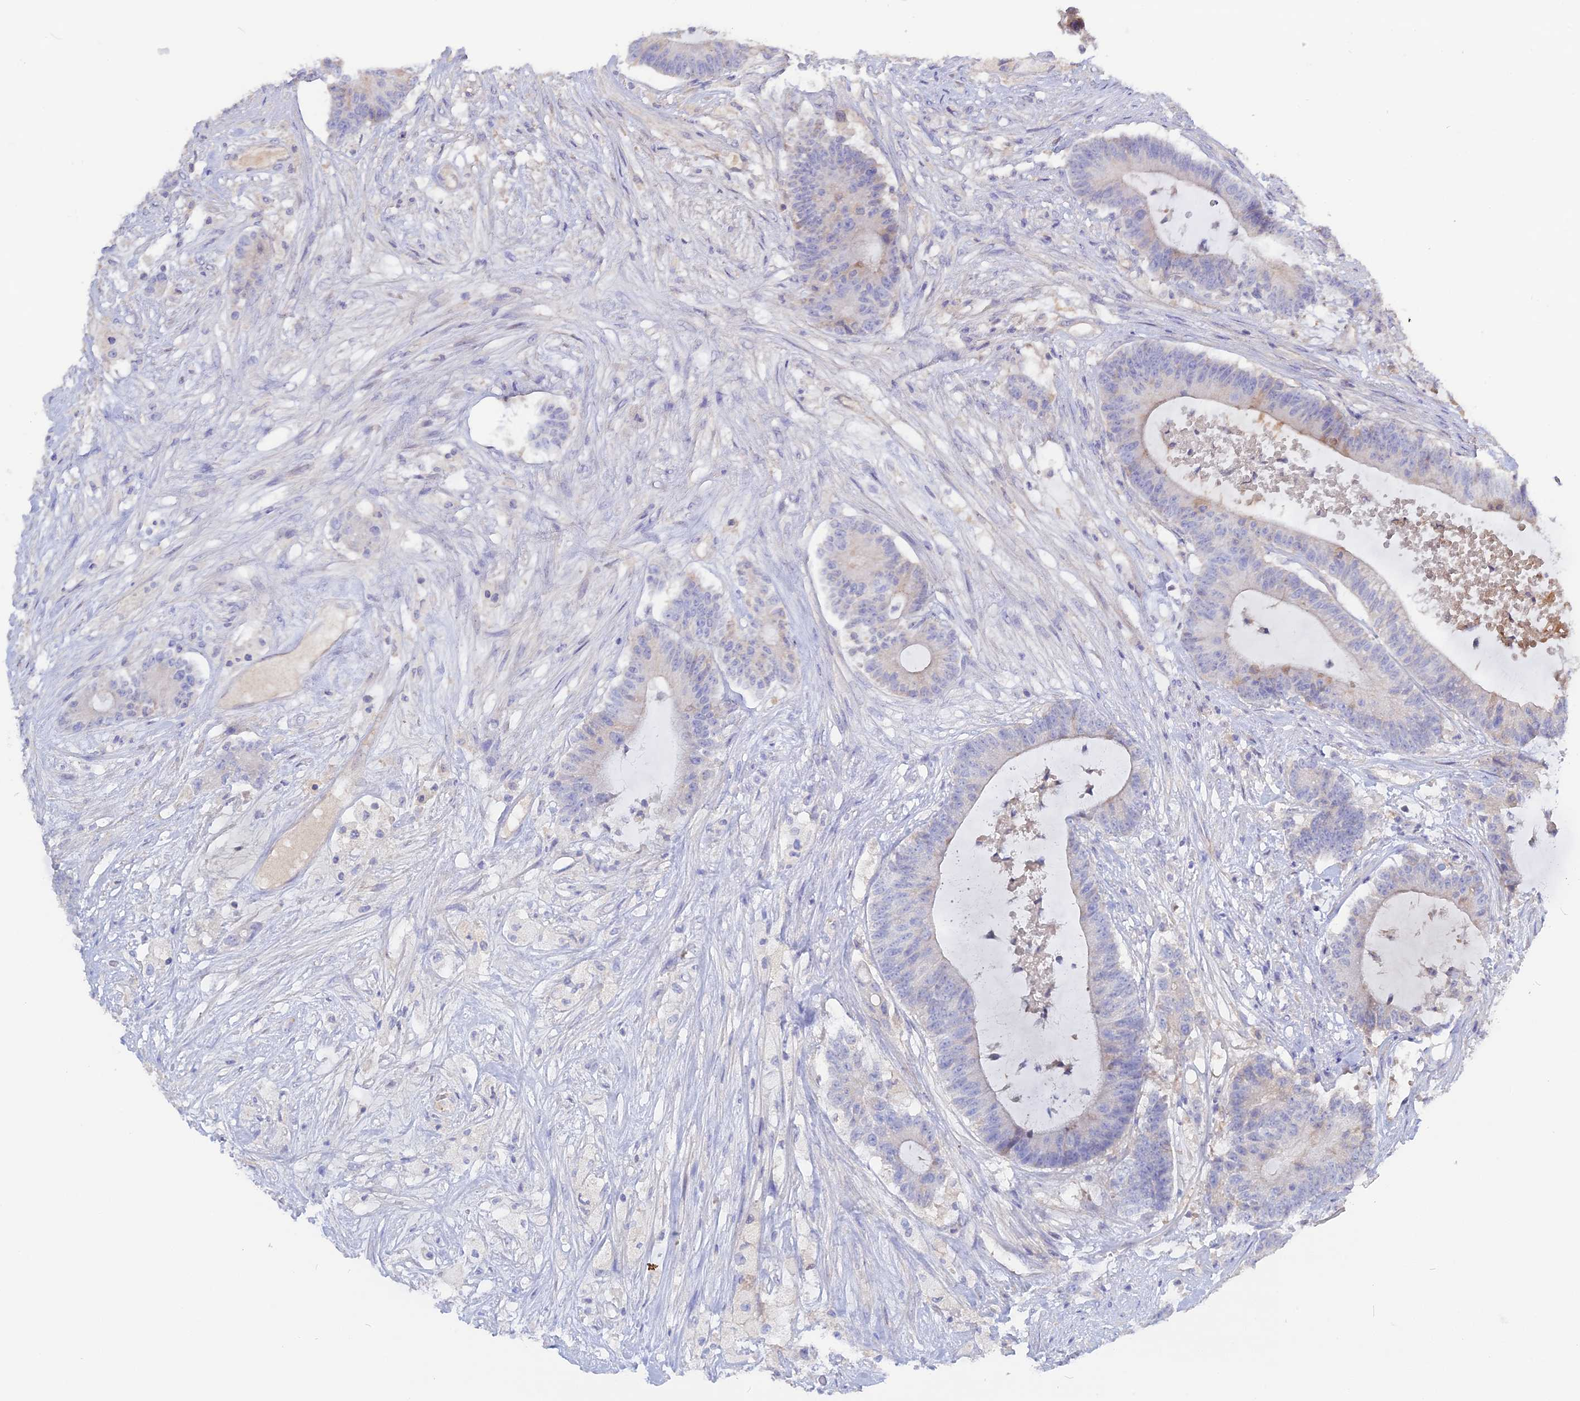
{"staining": {"intensity": "negative", "quantity": "none", "location": "none"}, "tissue": "colorectal cancer", "cell_type": "Tumor cells", "image_type": "cancer", "snomed": [{"axis": "morphology", "description": "Adenocarcinoma, NOS"}, {"axis": "topography", "description": "Colon"}], "caption": "IHC of human adenocarcinoma (colorectal) exhibits no positivity in tumor cells.", "gene": "ADGRA1", "patient": {"sex": "female", "age": 84}}